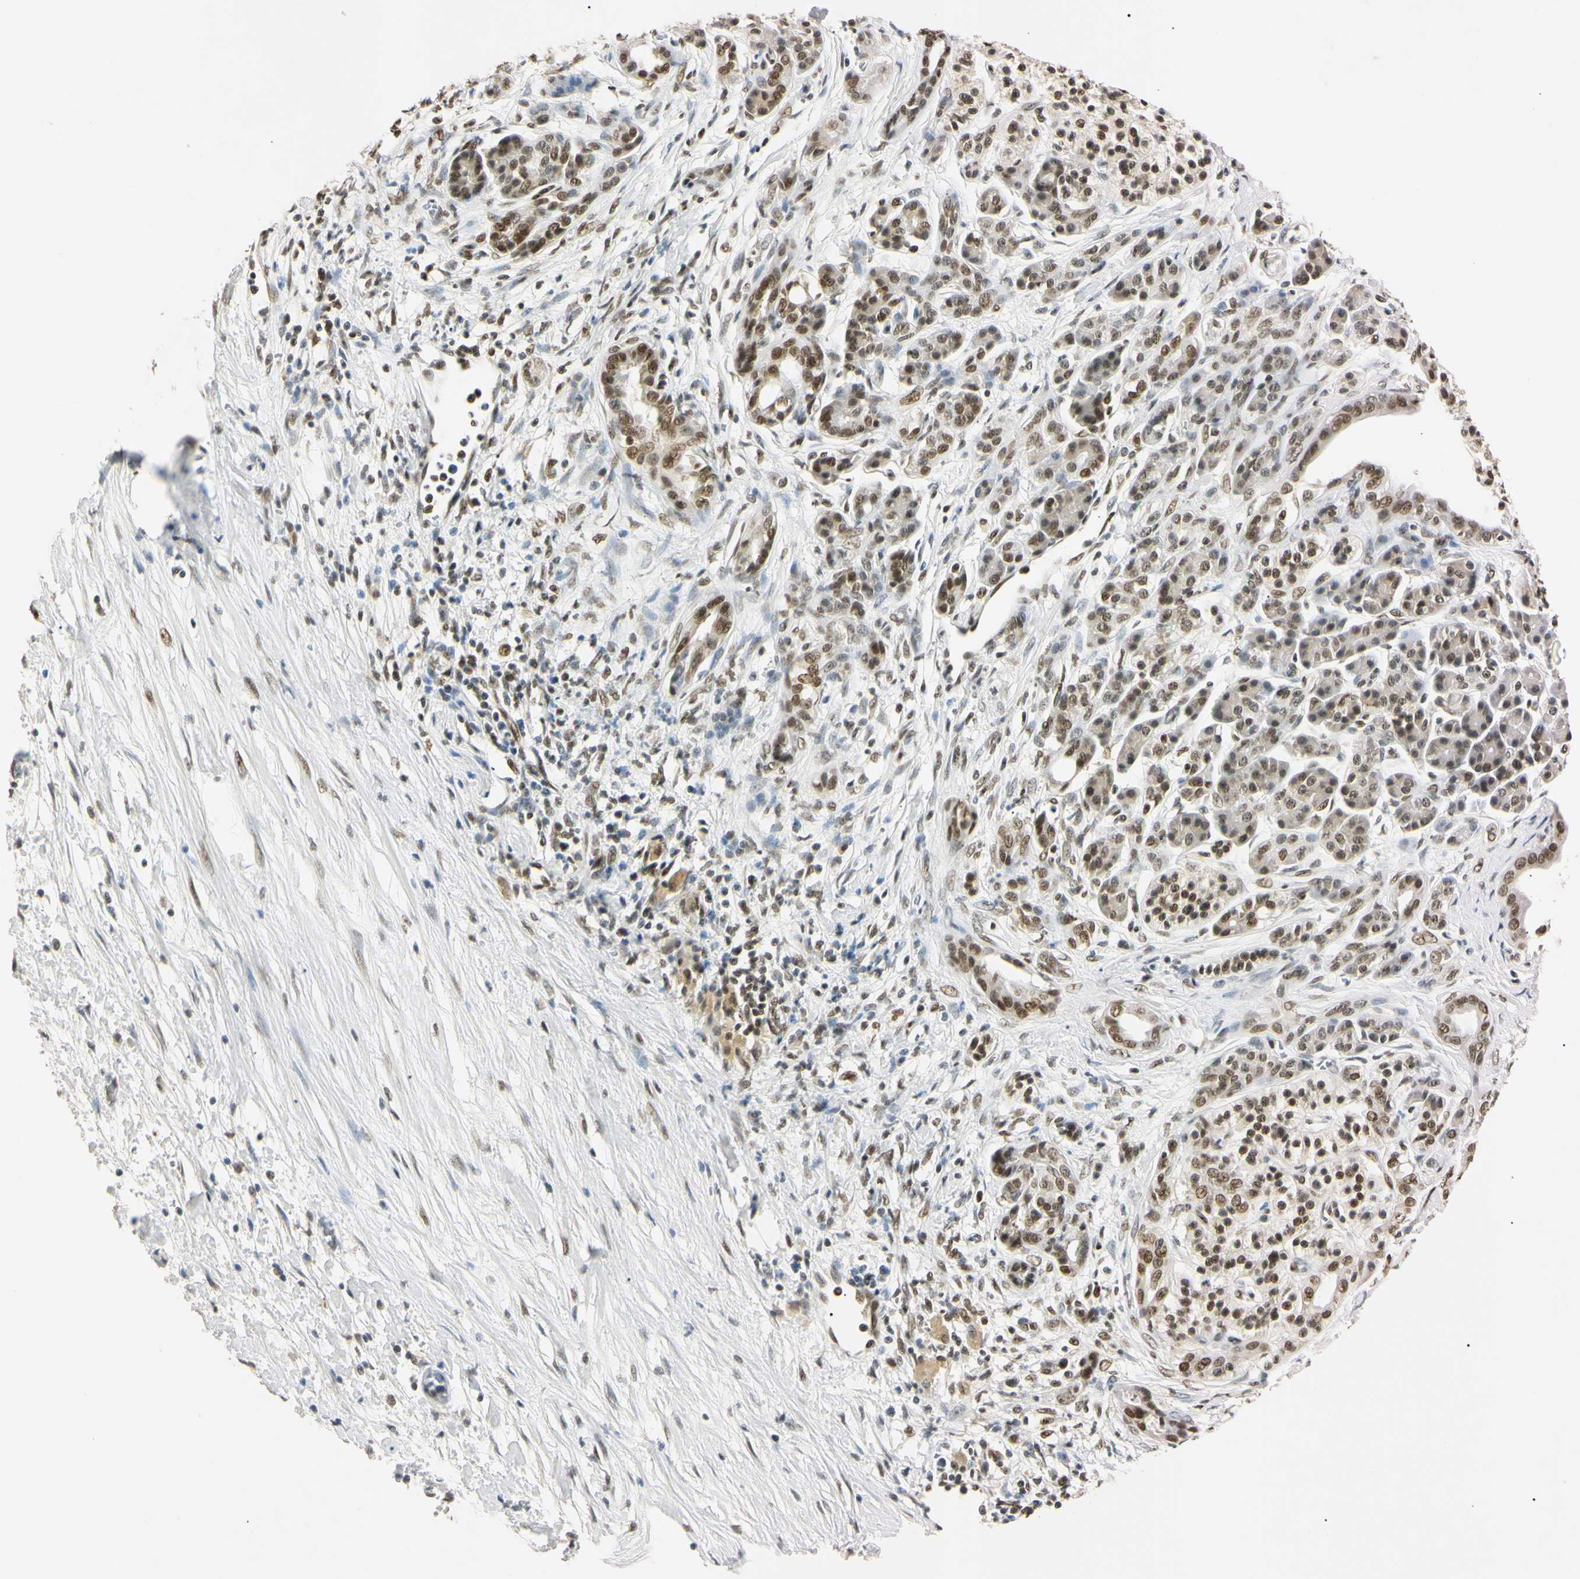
{"staining": {"intensity": "strong", "quantity": ">75%", "location": "nuclear"}, "tissue": "pancreatic cancer", "cell_type": "Tumor cells", "image_type": "cancer", "snomed": [{"axis": "morphology", "description": "Adenocarcinoma, NOS"}, {"axis": "topography", "description": "Pancreas"}], "caption": "Protein staining of adenocarcinoma (pancreatic) tissue displays strong nuclear positivity in about >75% of tumor cells.", "gene": "SMARCA5", "patient": {"sex": "male", "age": 59}}